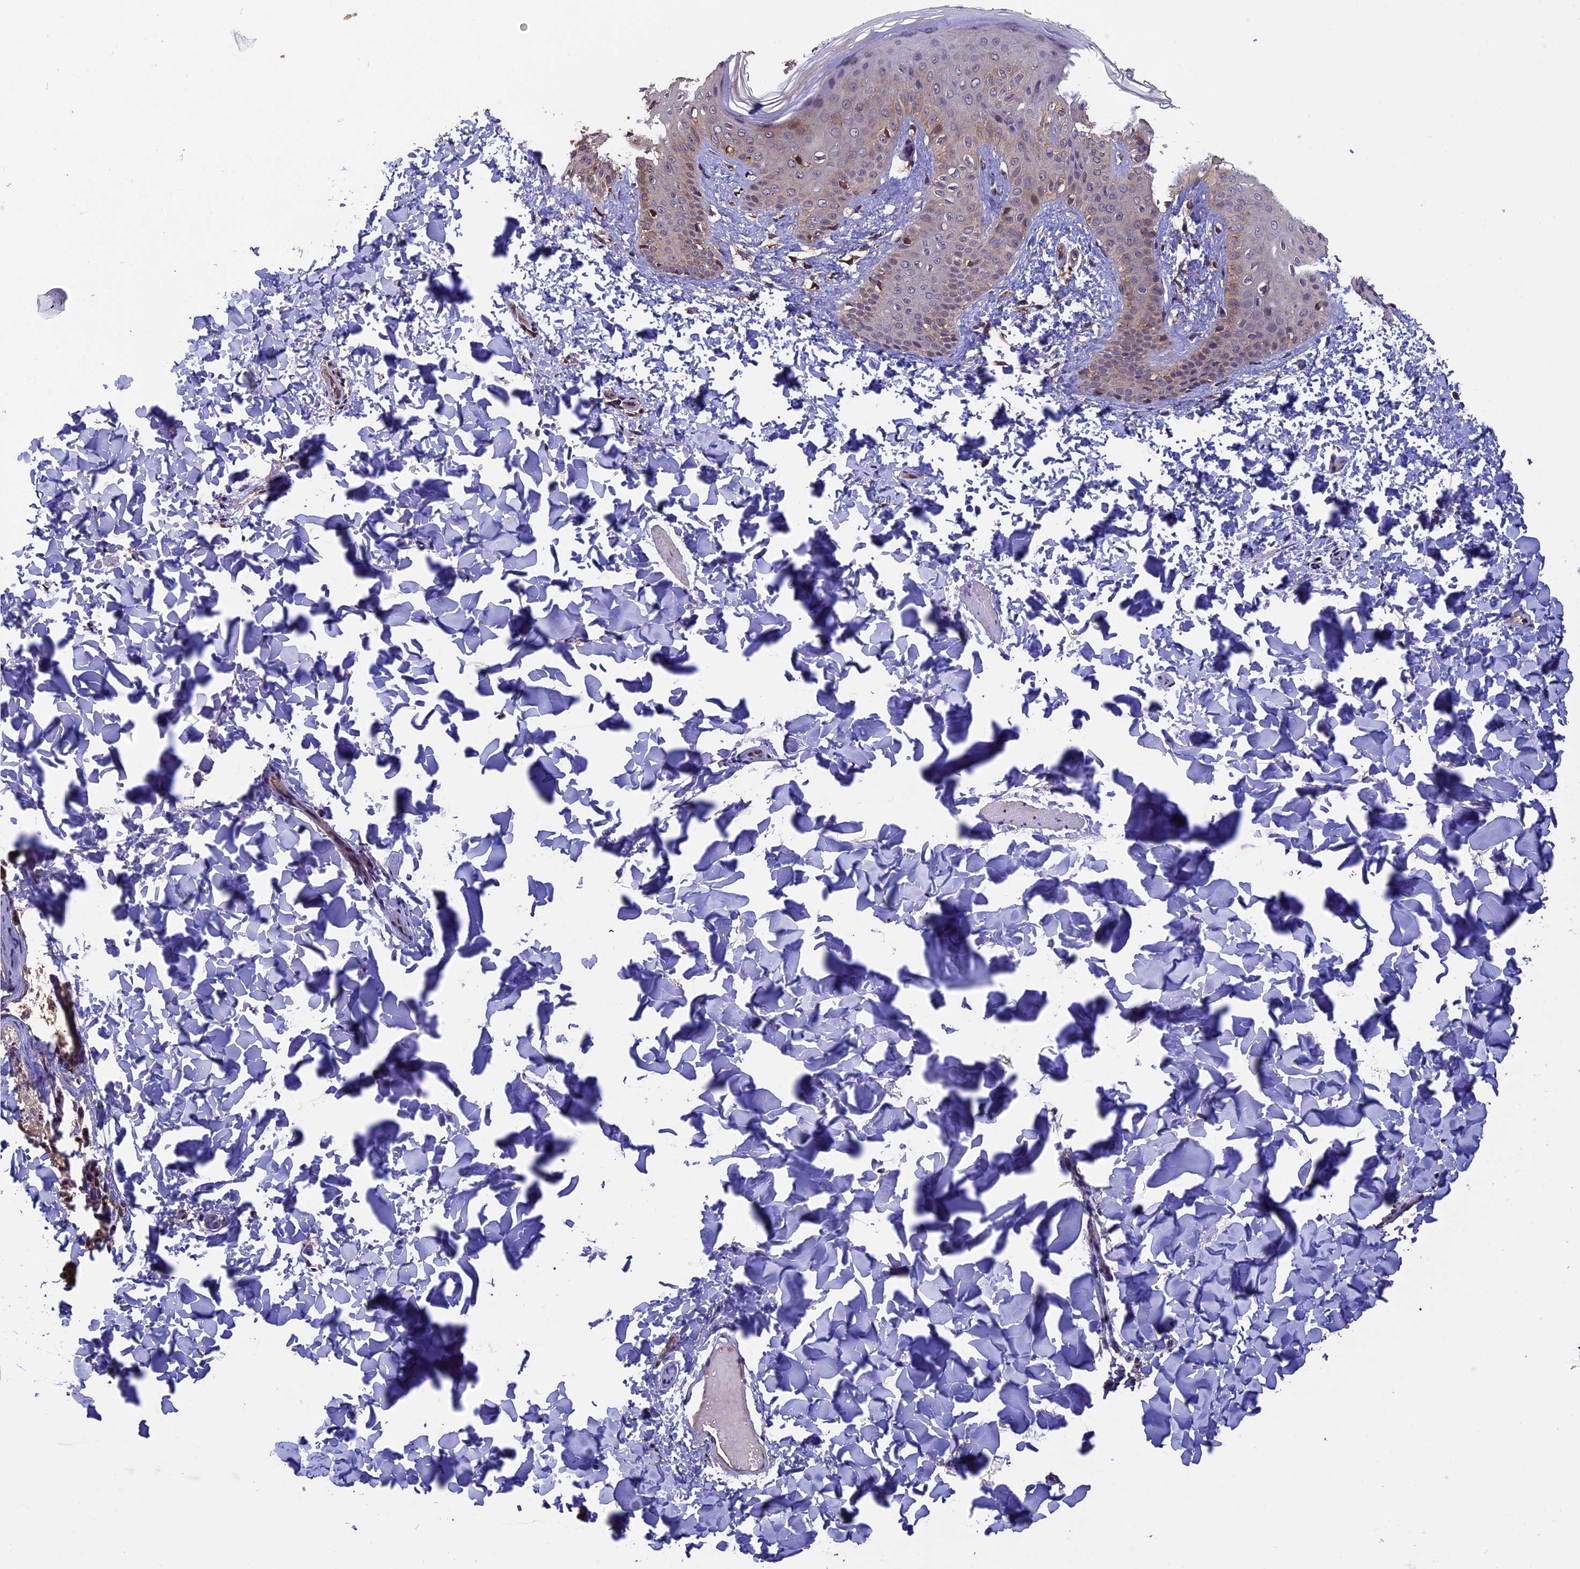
{"staining": {"intensity": "moderate", "quantity": ">75%", "location": "cytoplasmic/membranous"}, "tissue": "skin", "cell_type": "Fibroblasts", "image_type": "normal", "snomed": [{"axis": "morphology", "description": "Normal tissue, NOS"}, {"axis": "topography", "description": "Skin"}], "caption": "Protein expression by immunohistochemistry displays moderate cytoplasmic/membranous positivity in approximately >75% of fibroblasts in normal skin.", "gene": "PKD2L2", "patient": {"sex": "male", "age": 36}}